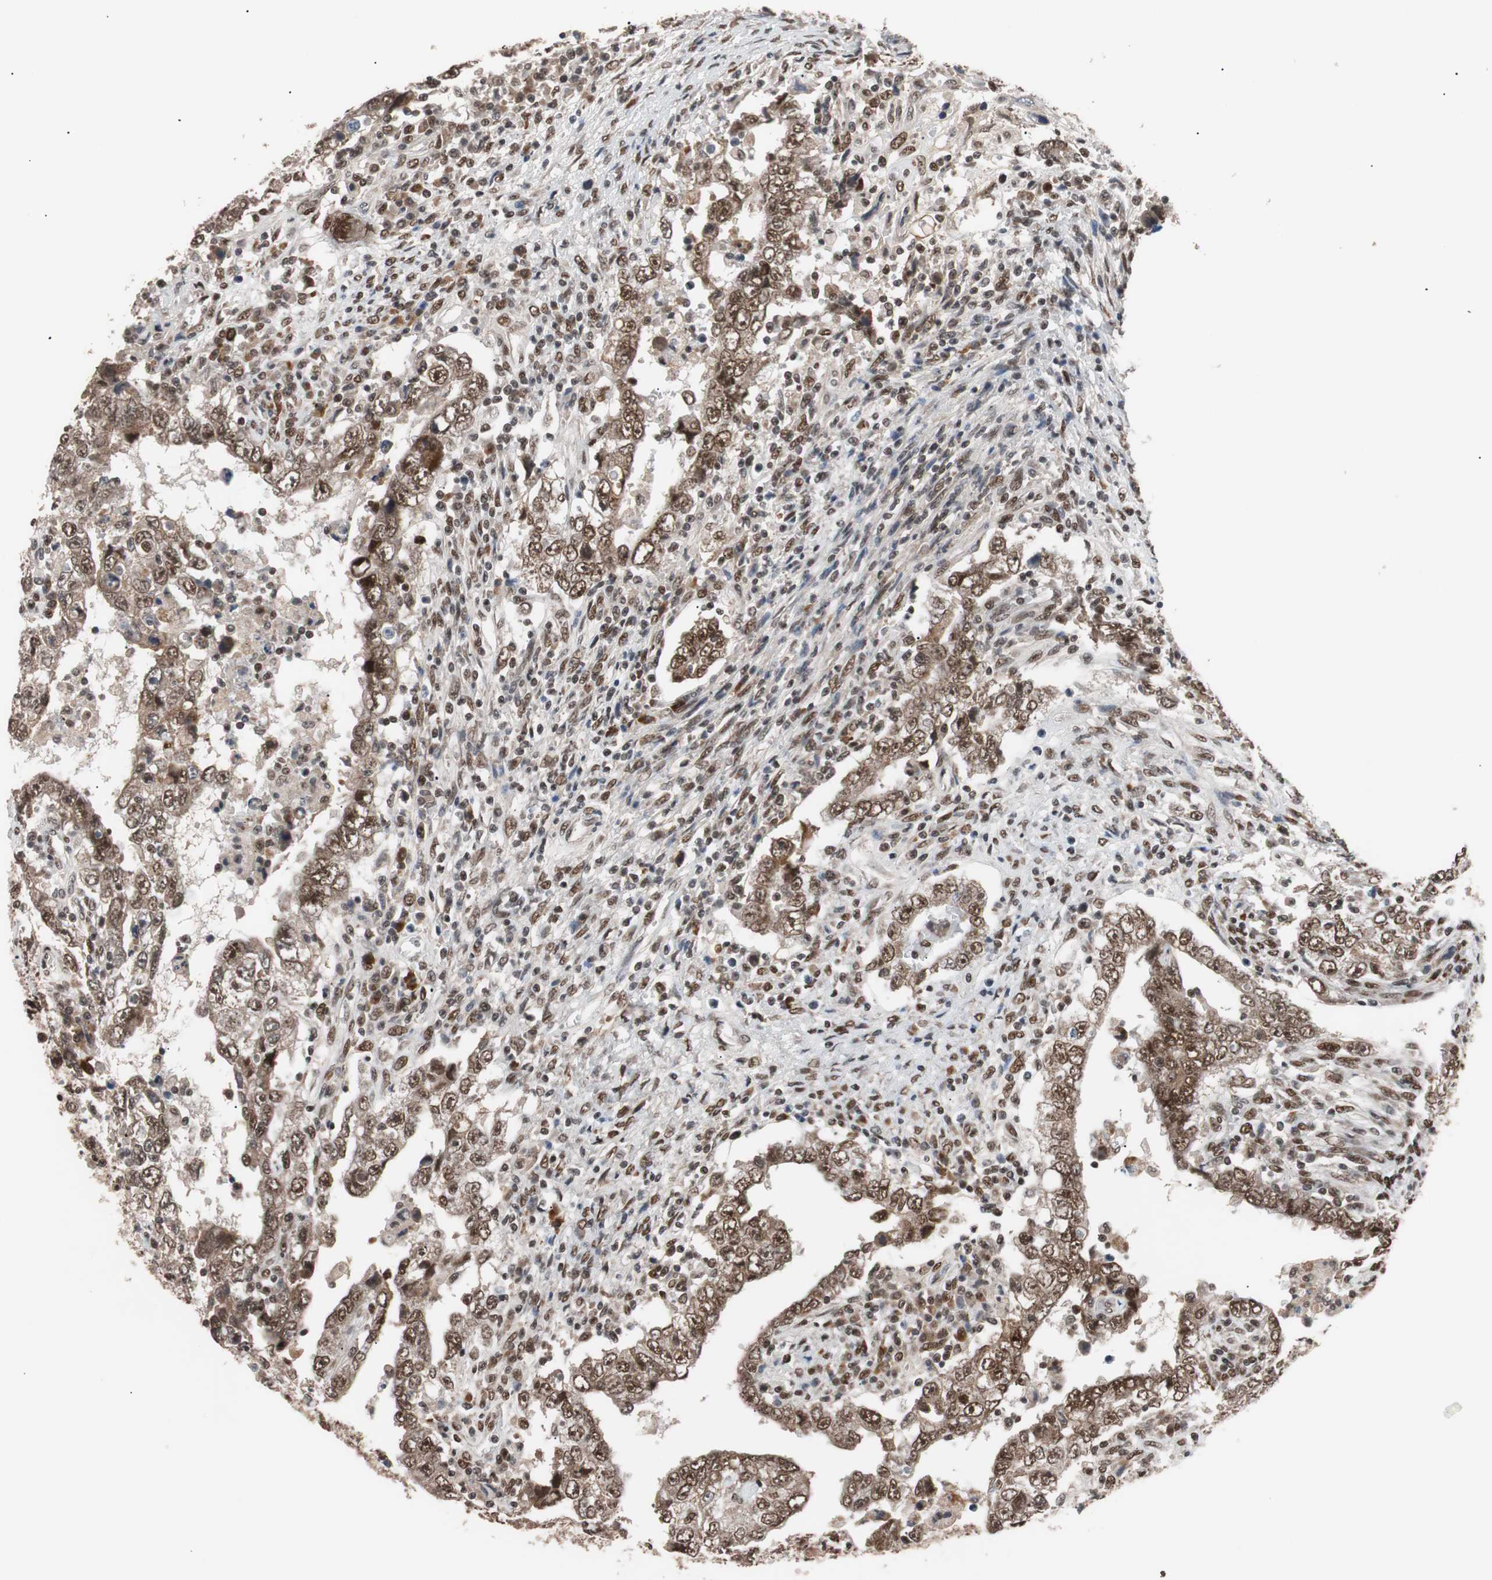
{"staining": {"intensity": "strong", "quantity": ">75%", "location": "cytoplasmic/membranous,nuclear"}, "tissue": "testis cancer", "cell_type": "Tumor cells", "image_type": "cancer", "snomed": [{"axis": "morphology", "description": "Carcinoma, Embryonal, NOS"}, {"axis": "topography", "description": "Testis"}], "caption": "Immunohistochemistry (IHC) of human testis cancer (embryonal carcinoma) demonstrates high levels of strong cytoplasmic/membranous and nuclear staining in about >75% of tumor cells.", "gene": "CHAMP1", "patient": {"sex": "male", "age": 26}}